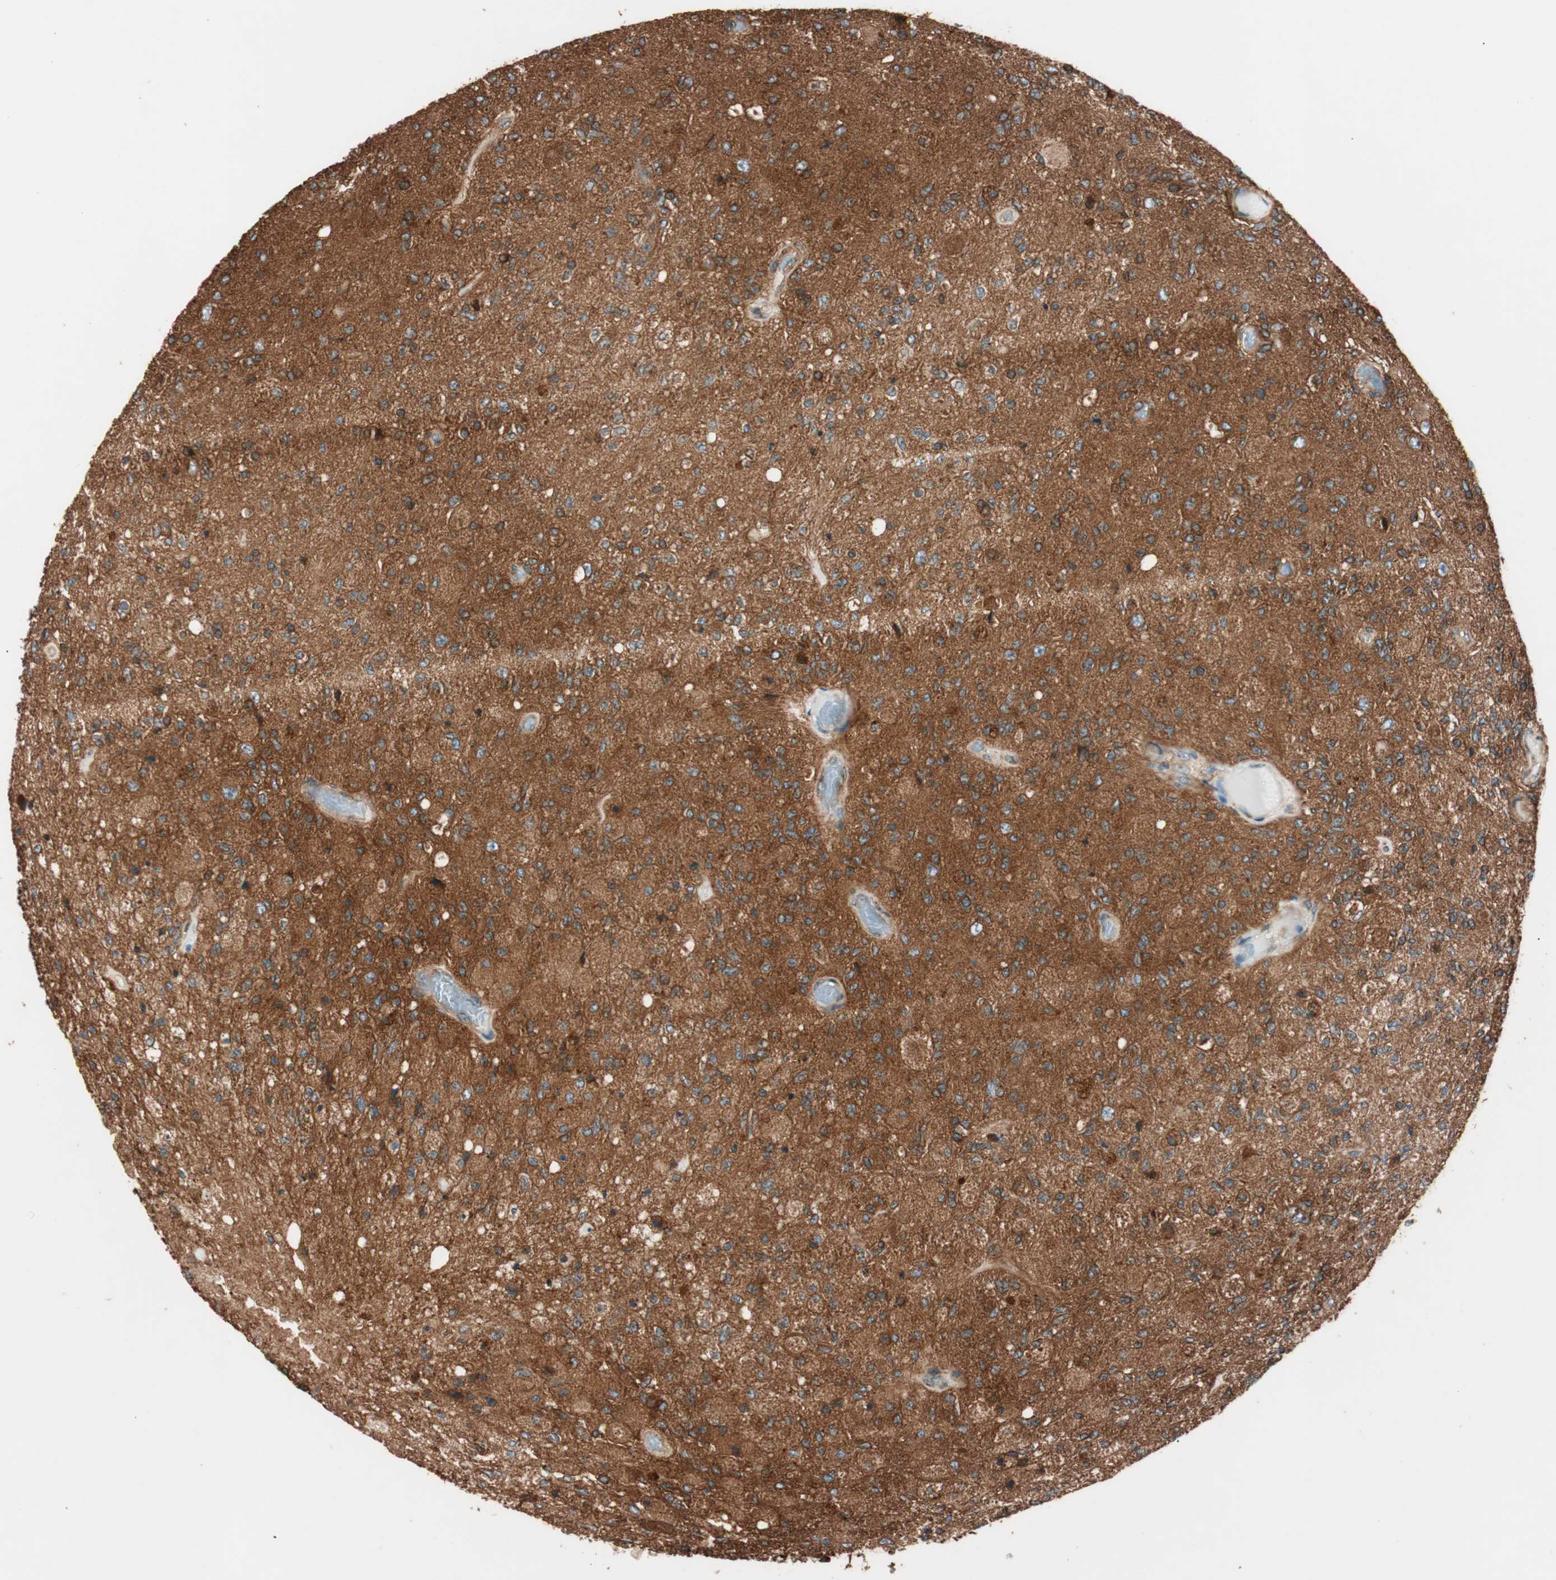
{"staining": {"intensity": "strong", "quantity": ">75%", "location": "cytoplasmic/membranous"}, "tissue": "glioma", "cell_type": "Tumor cells", "image_type": "cancer", "snomed": [{"axis": "morphology", "description": "Normal tissue, NOS"}, {"axis": "morphology", "description": "Glioma, malignant, High grade"}, {"axis": "topography", "description": "Cerebral cortex"}], "caption": "Glioma stained for a protein displays strong cytoplasmic/membranous positivity in tumor cells.", "gene": "RAB5A", "patient": {"sex": "male", "age": 77}}